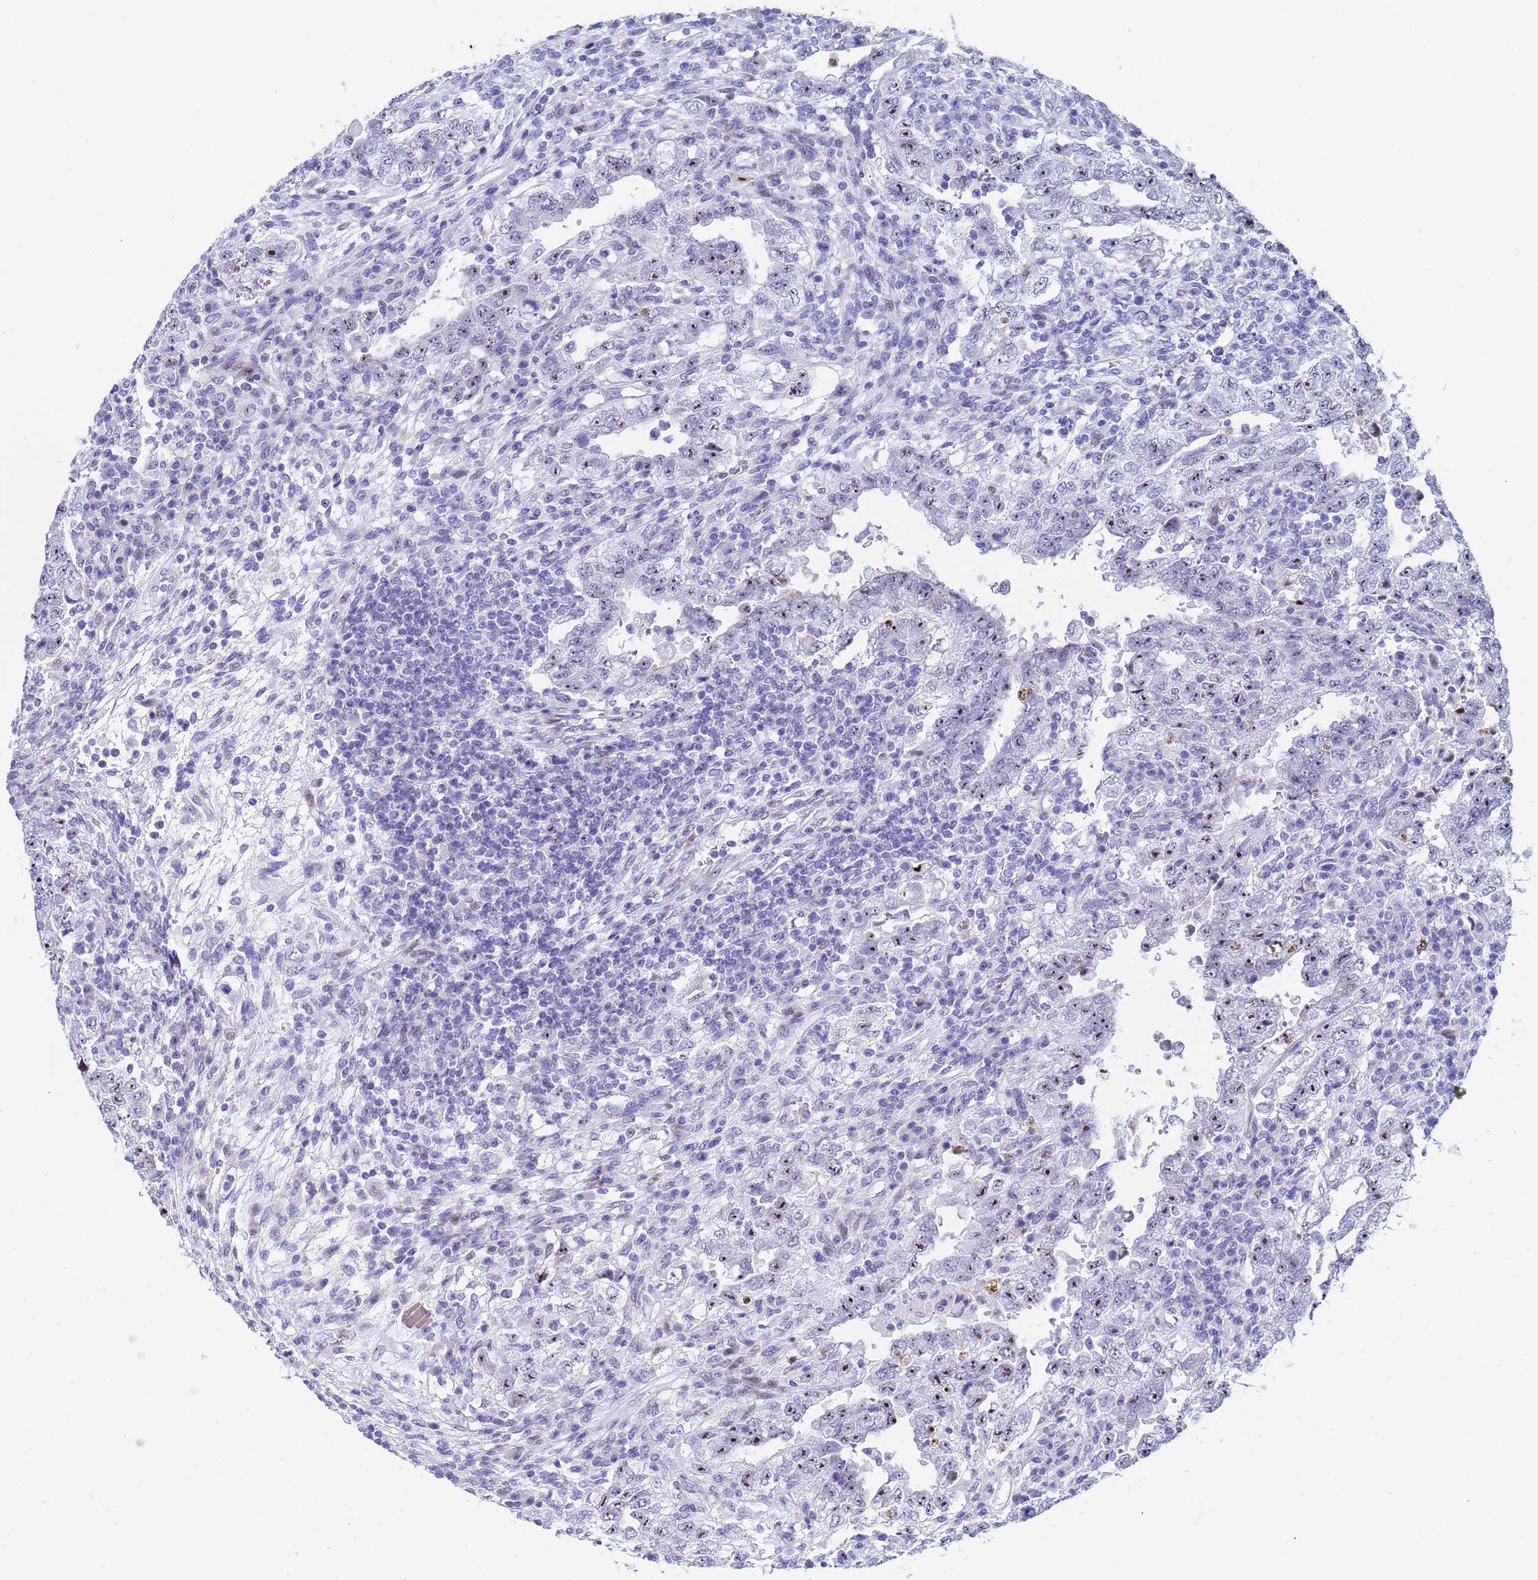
{"staining": {"intensity": "moderate", "quantity": "<25%", "location": "nuclear"}, "tissue": "testis cancer", "cell_type": "Tumor cells", "image_type": "cancer", "snomed": [{"axis": "morphology", "description": "Carcinoma, Embryonal, NOS"}, {"axis": "topography", "description": "Testis"}], "caption": "DAB (3,3'-diaminobenzidine) immunohistochemical staining of testis cancer shows moderate nuclear protein expression in about <25% of tumor cells.", "gene": "POP5", "patient": {"sex": "male", "age": 26}}